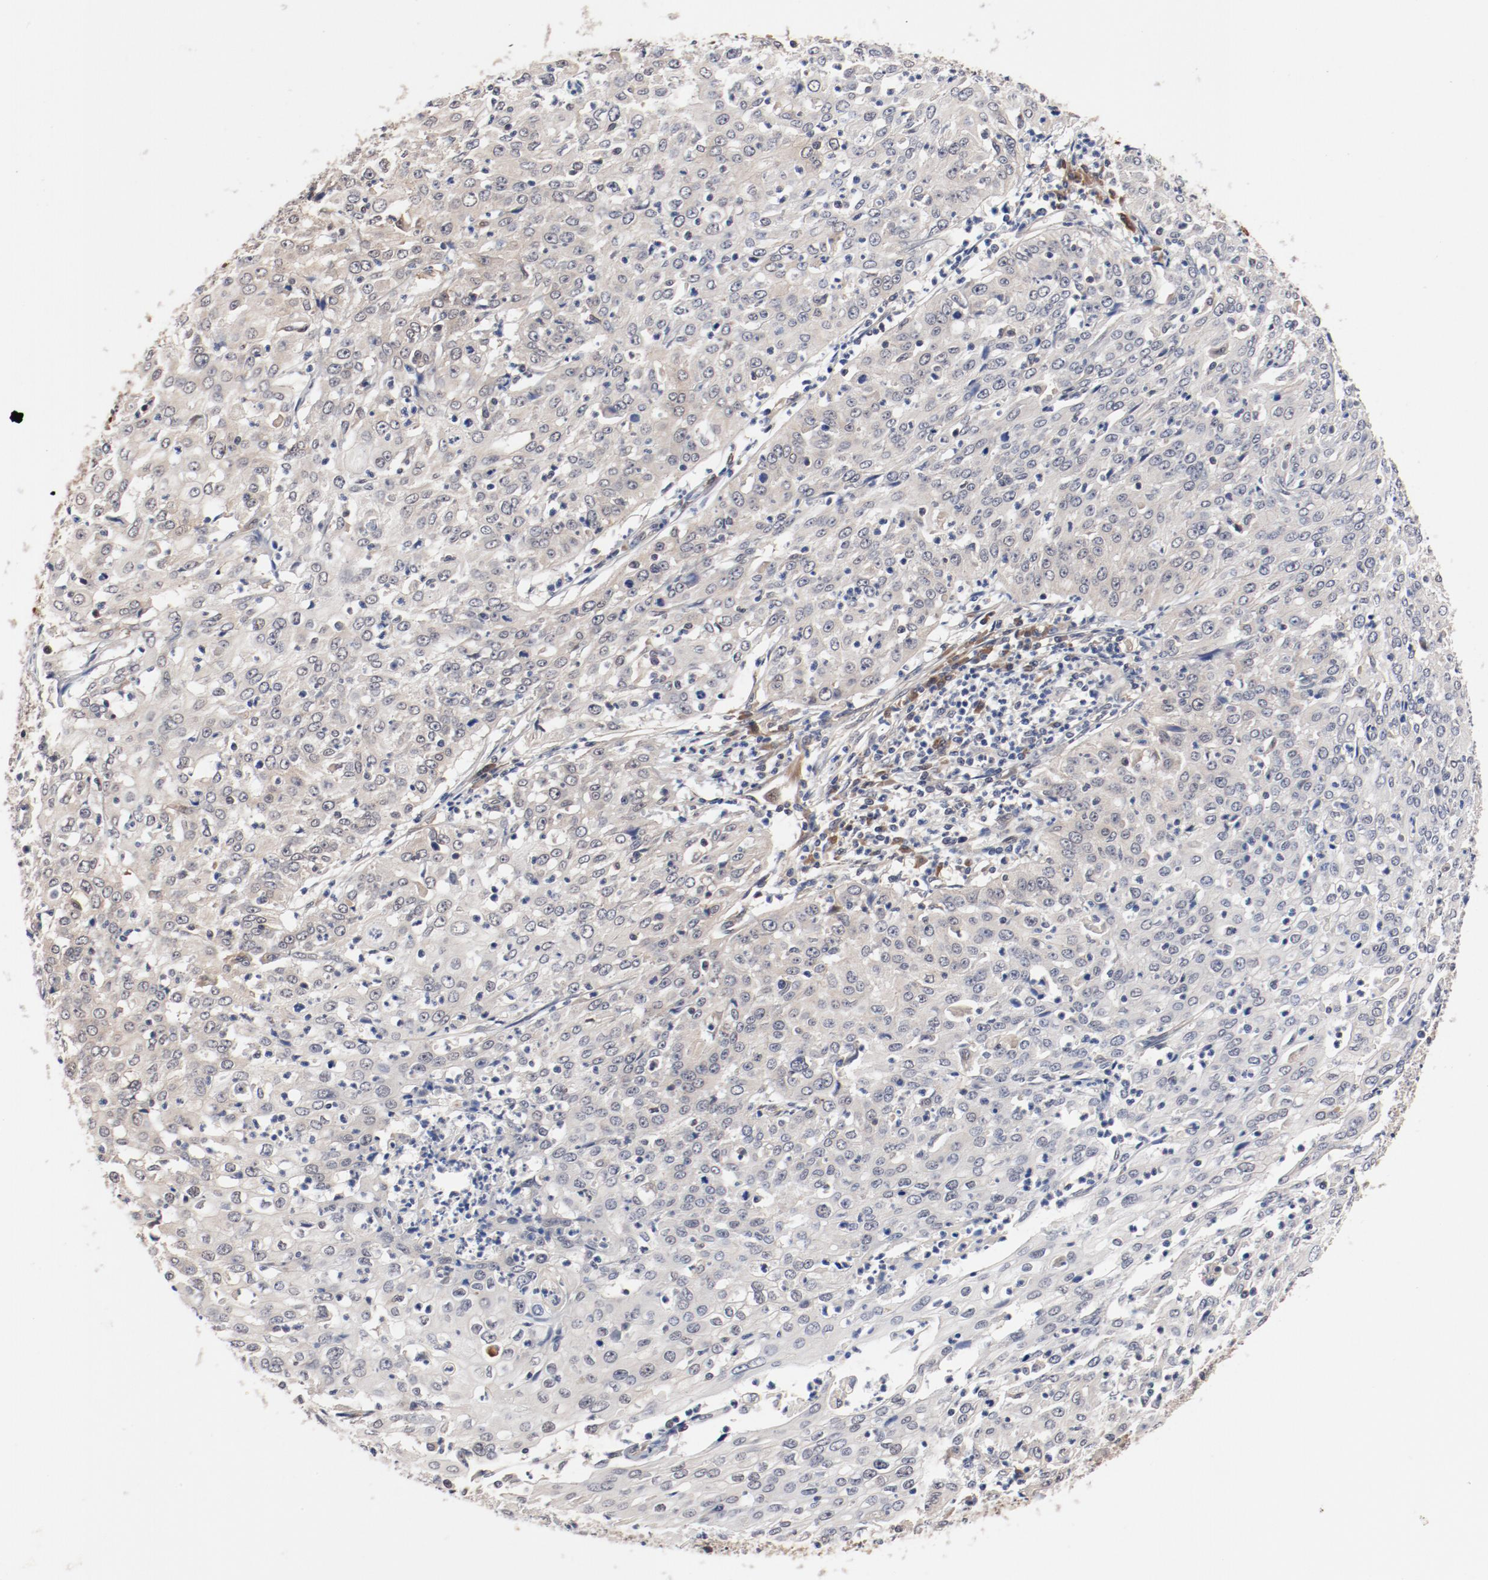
{"staining": {"intensity": "negative", "quantity": "none", "location": "none"}, "tissue": "cervical cancer", "cell_type": "Tumor cells", "image_type": "cancer", "snomed": [{"axis": "morphology", "description": "Squamous cell carcinoma, NOS"}, {"axis": "topography", "description": "Cervix"}], "caption": "Squamous cell carcinoma (cervical) stained for a protein using immunohistochemistry (IHC) shows no expression tumor cells.", "gene": "PITPNM2", "patient": {"sex": "female", "age": 39}}